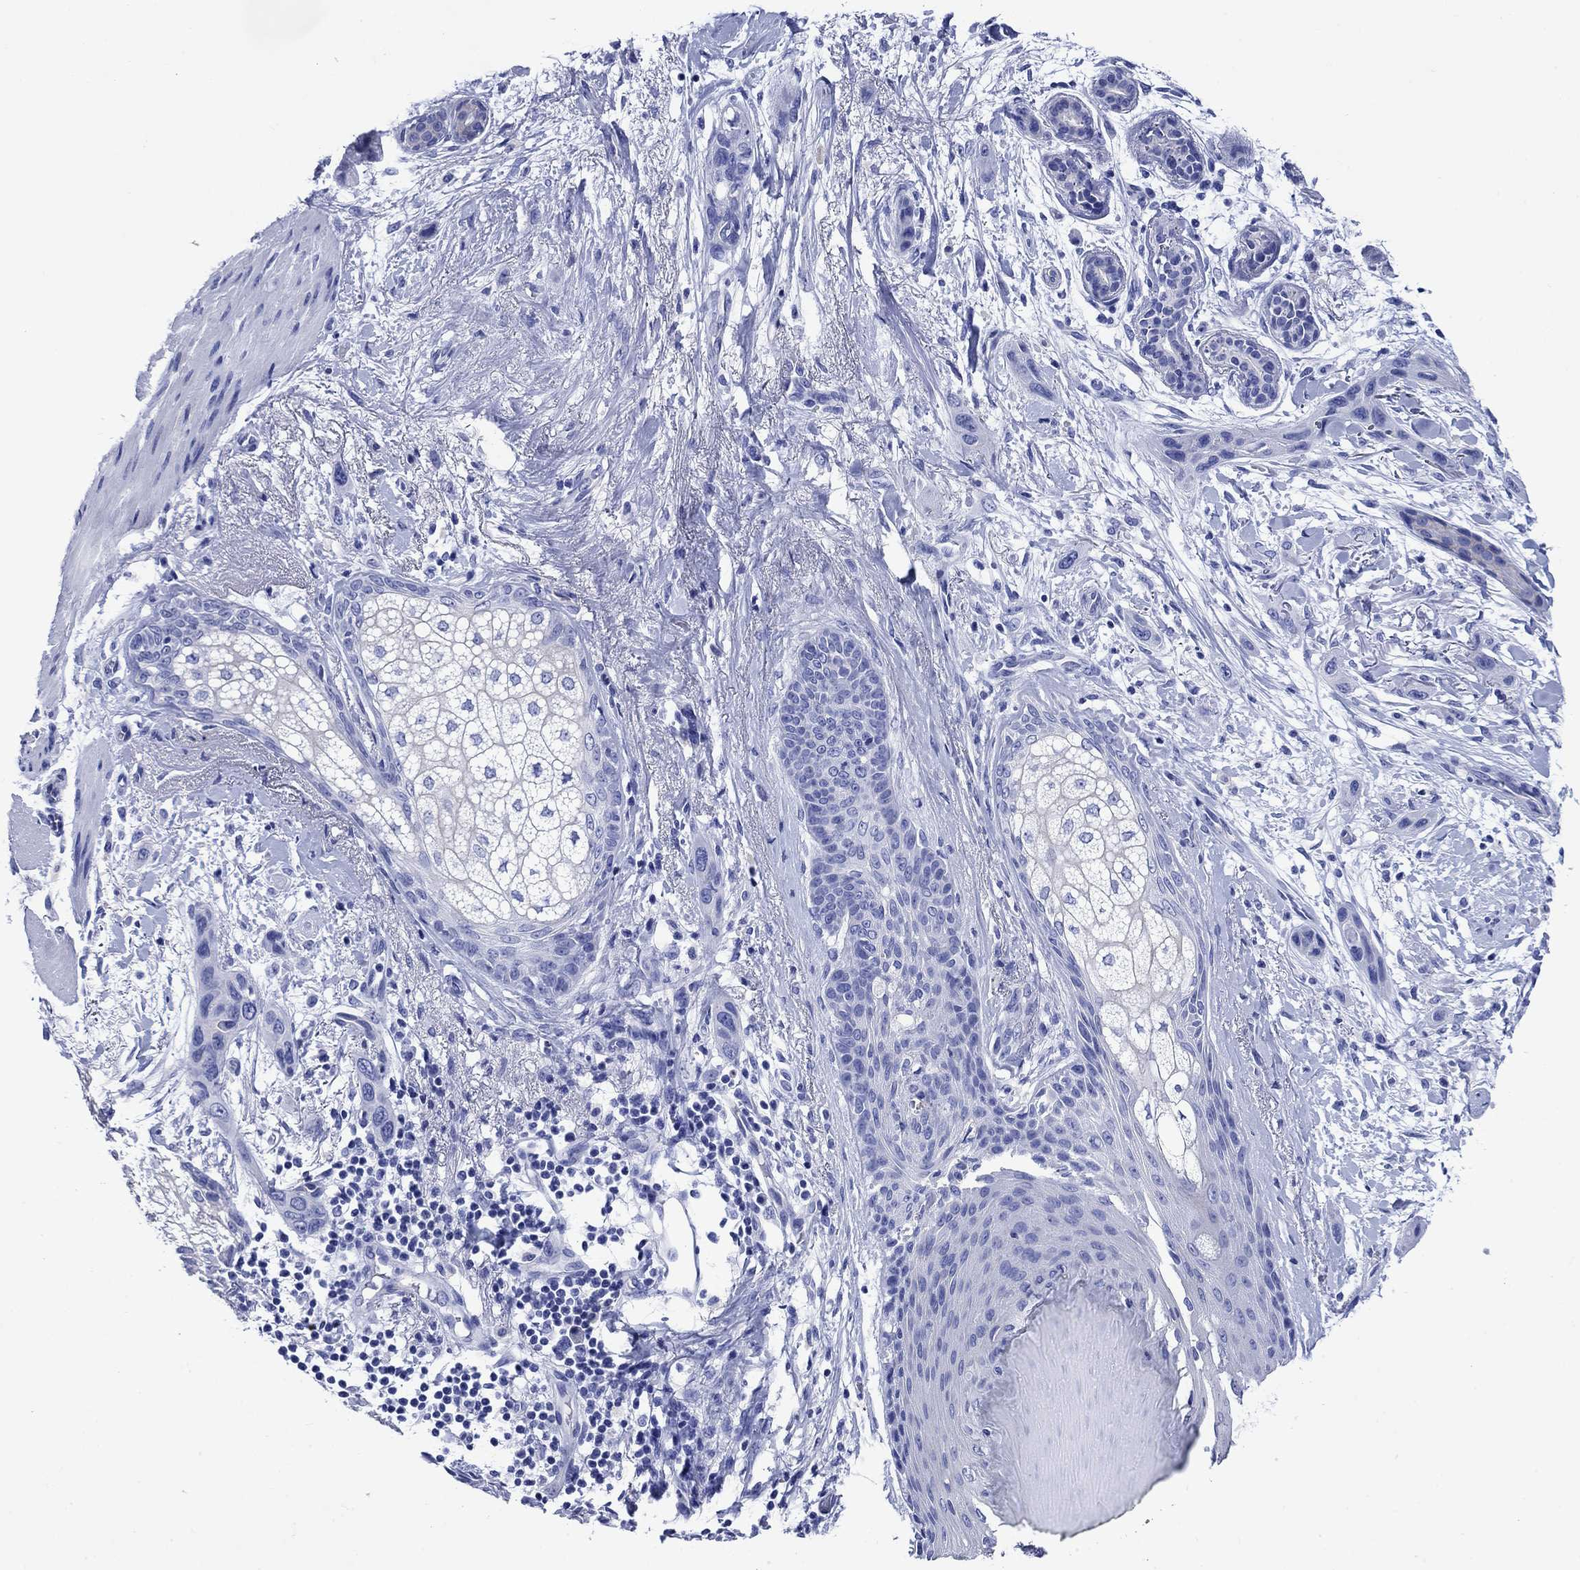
{"staining": {"intensity": "negative", "quantity": "none", "location": "none"}, "tissue": "skin cancer", "cell_type": "Tumor cells", "image_type": "cancer", "snomed": [{"axis": "morphology", "description": "Squamous cell carcinoma, NOS"}, {"axis": "topography", "description": "Skin"}], "caption": "Photomicrograph shows no significant protein expression in tumor cells of skin cancer.", "gene": "SLC1A2", "patient": {"sex": "male", "age": 79}}